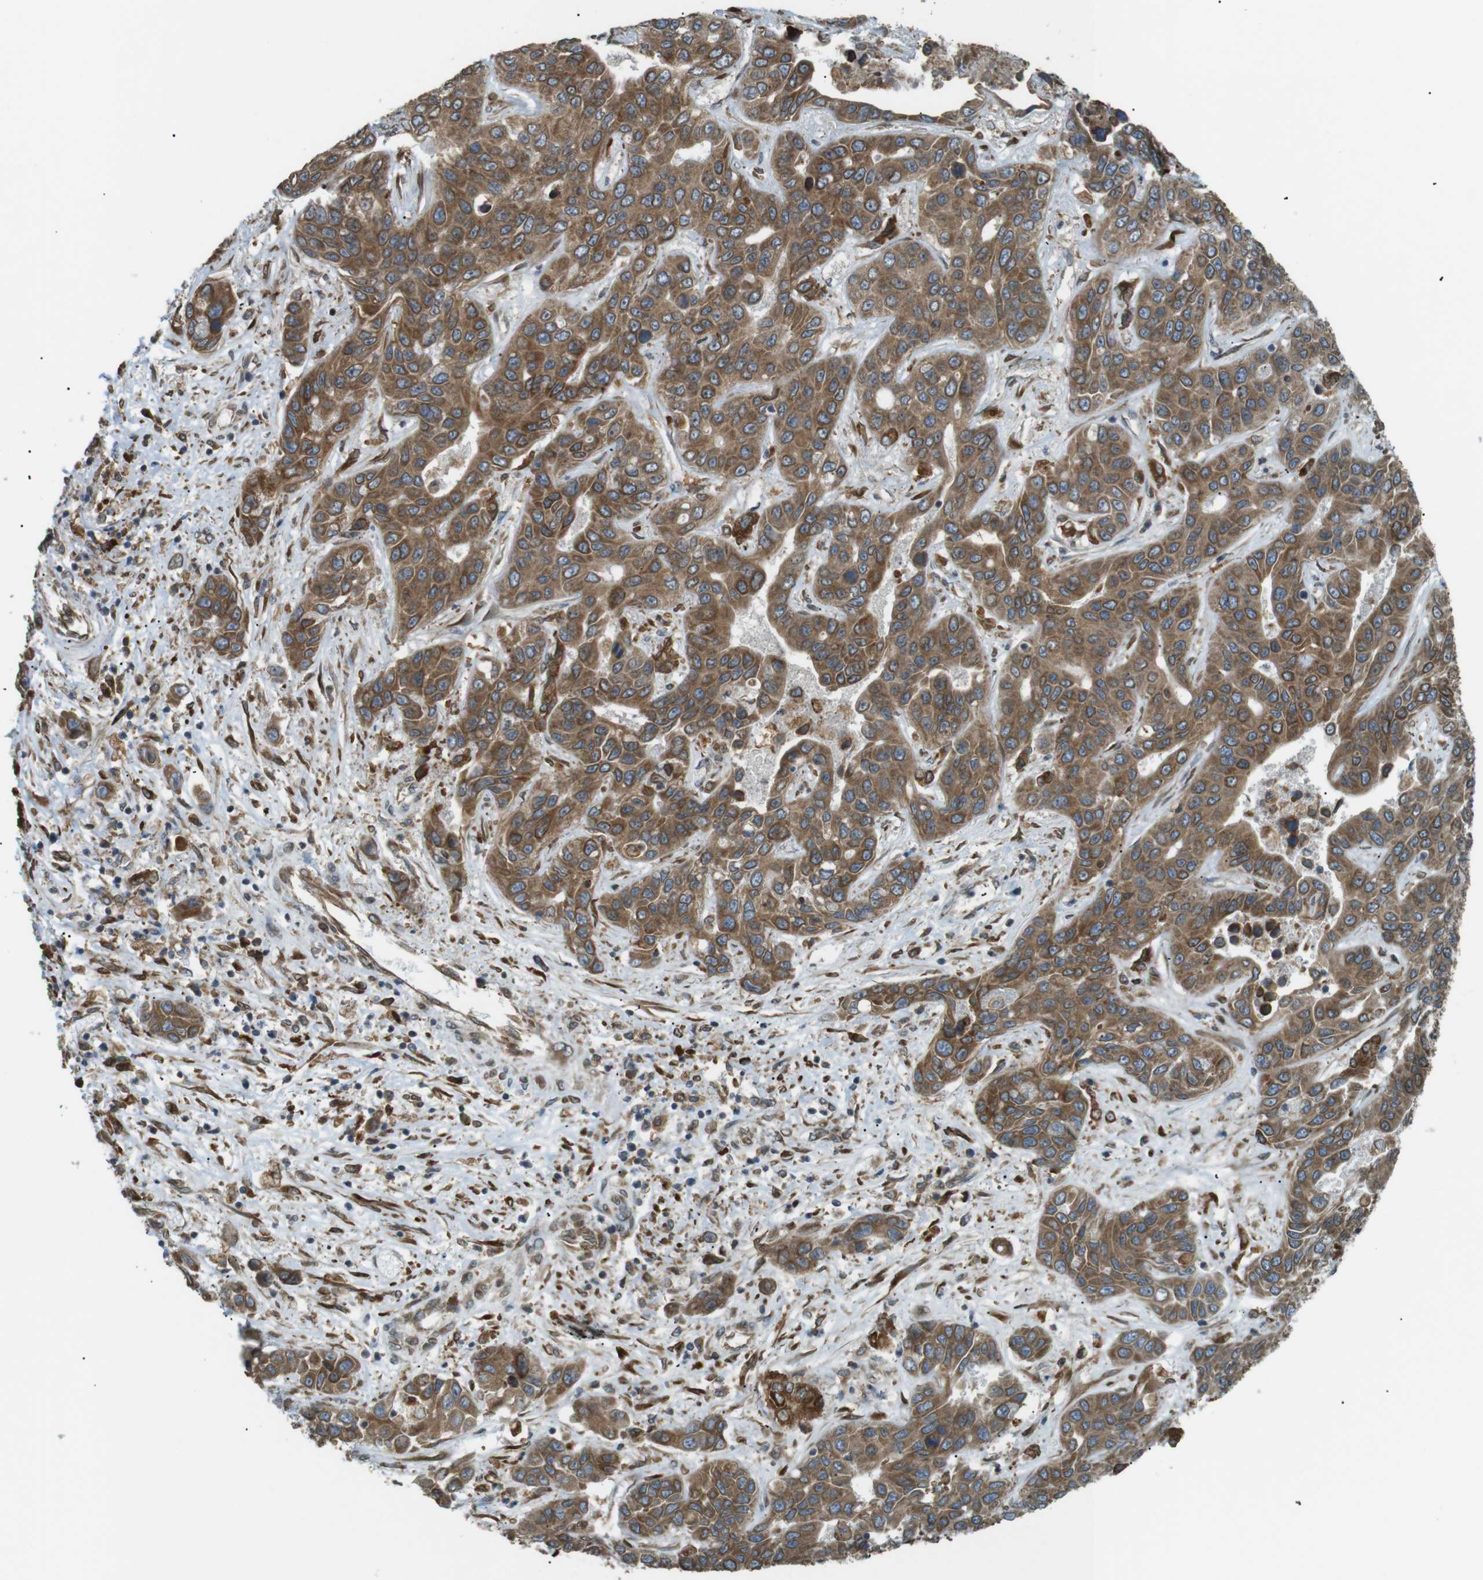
{"staining": {"intensity": "moderate", "quantity": ">75%", "location": "cytoplasmic/membranous"}, "tissue": "liver cancer", "cell_type": "Tumor cells", "image_type": "cancer", "snomed": [{"axis": "morphology", "description": "Cholangiocarcinoma"}, {"axis": "topography", "description": "Liver"}], "caption": "Liver cancer stained with a protein marker reveals moderate staining in tumor cells.", "gene": "TMED4", "patient": {"sex": "female", "age": 52}}